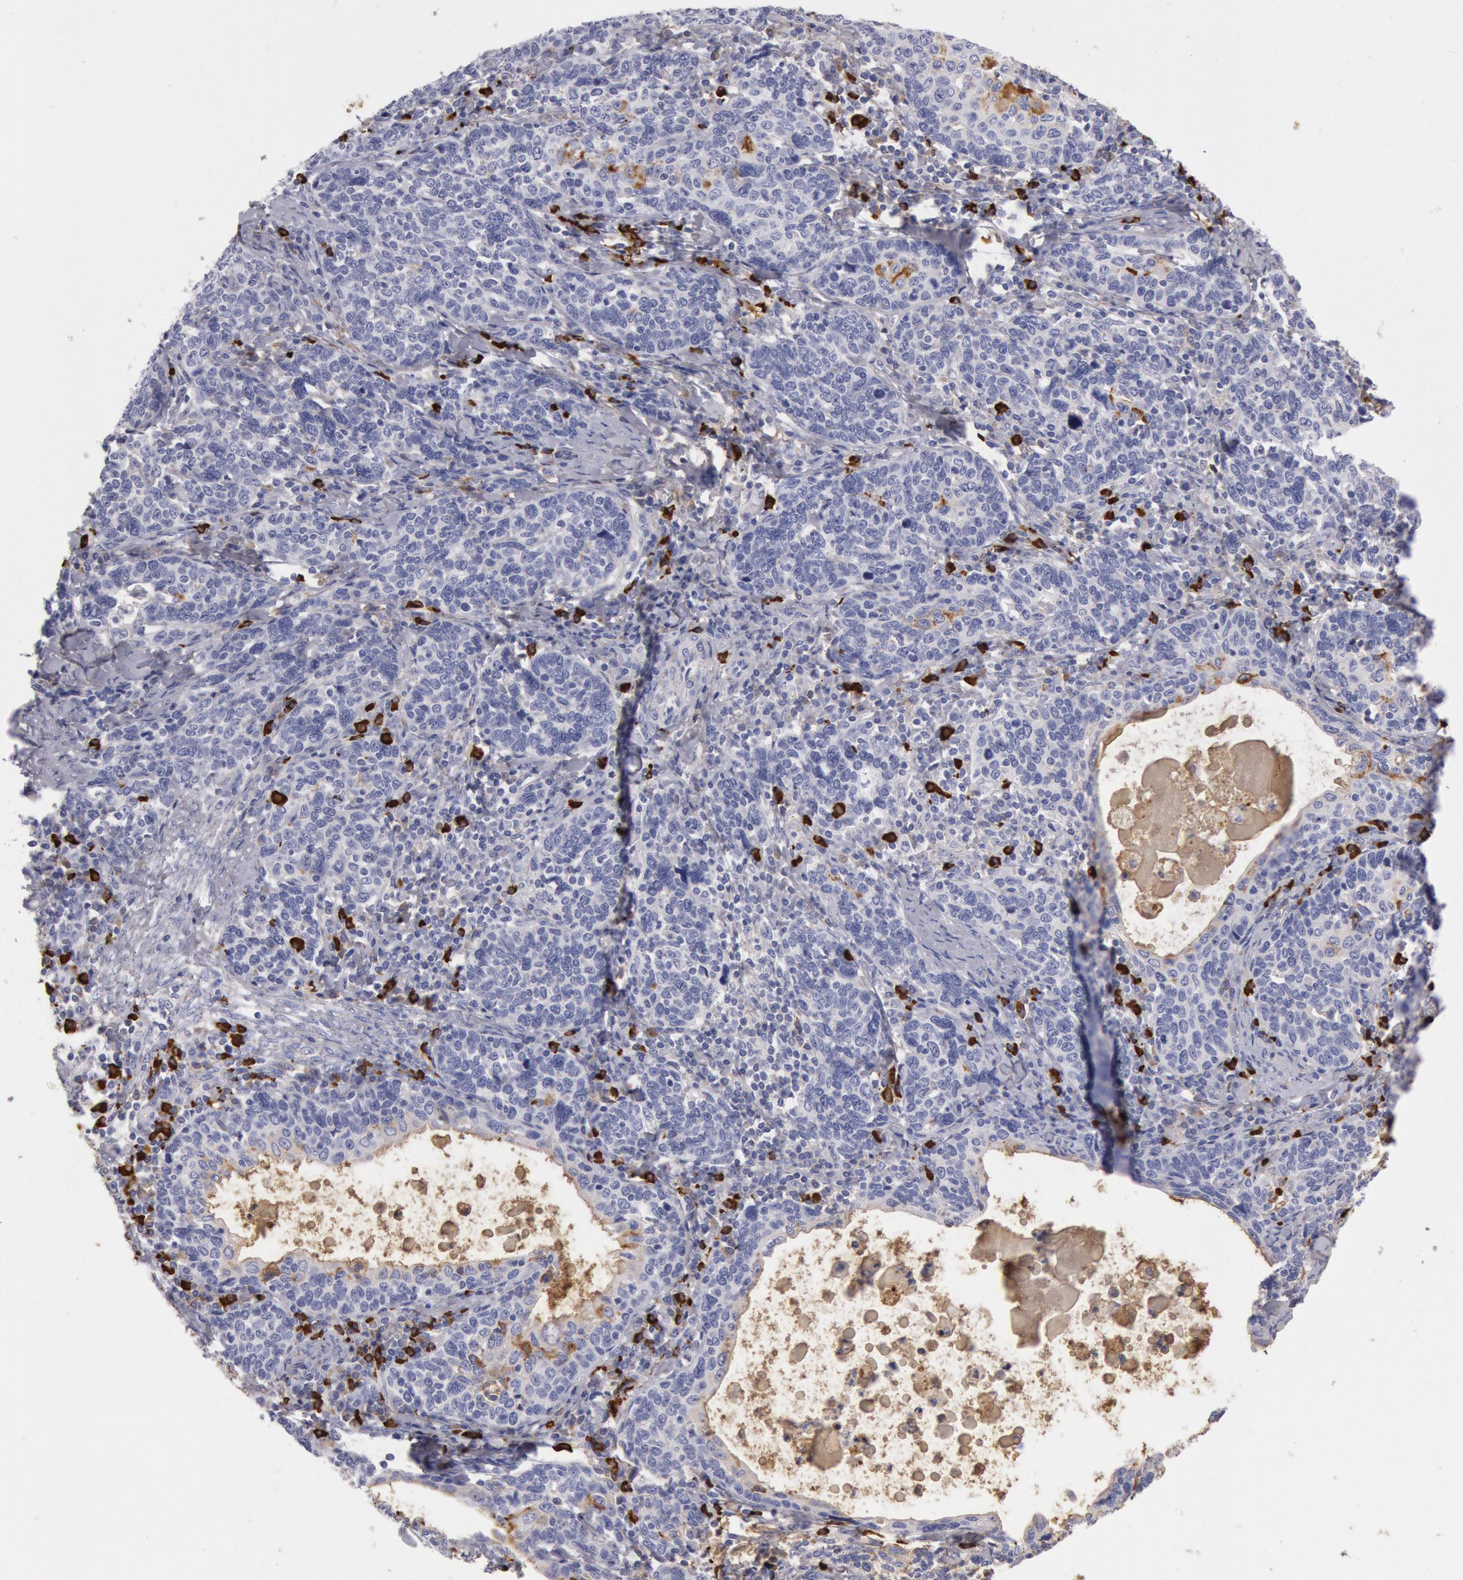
{"staining": {"intensity": "negative", "quantity": "none", "location": "none"}, "tissue": "cervical cancer", "cell_type": "Tumor cells", "image_type": "cancer", "snomed": [{"axis": "morphology", "description": "Squamous cell carcinoma, NOS"}, {"axis": "topography", "description": "Cervix"}], "caption": "This is an immunohistochemistry (IHC) histopathology image of human cervical squamous cell carcinoma. There is no positivity in tumor cells.", "gene": "IGHA1", "patient": {"sex": "female", "age": 41}}